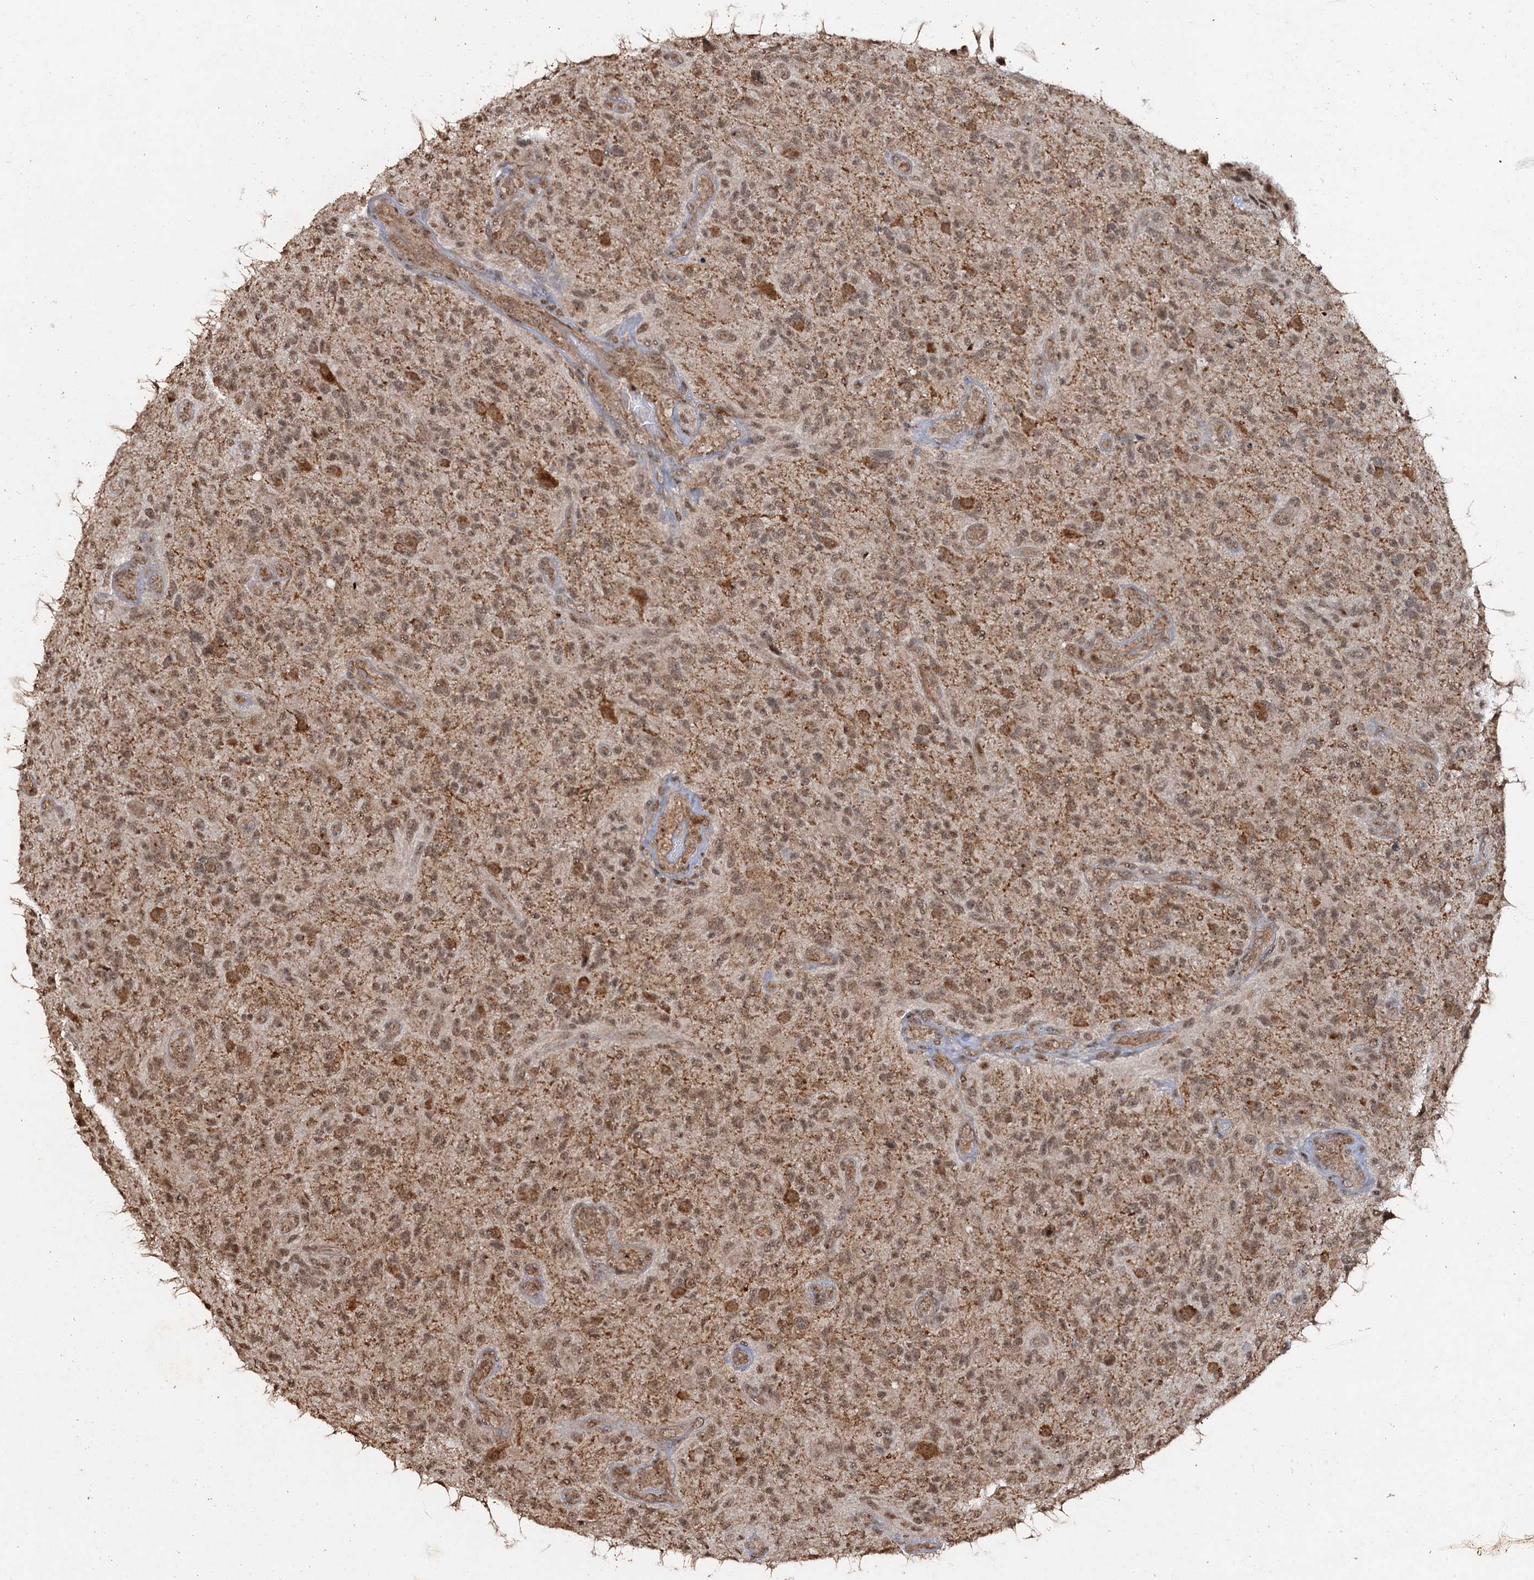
{"staining": {"intensity": "moderate", "quantity": ">75%", "location": "nuclear"}, "tissue": "glioma", "cell_type": "Tumor cells", "image_type": "cancer", "snomed": [{"axis": "morphology", "description": "Glioma, malignant, High grade"}, {"axis": "topography", "description": "Brain"}], "caption": "Tumor cells display moderate nuclear positivity in approximately >75% of cells in high-grade glioma (malignant).", "gene": "REP15", "patient": {"sex": "male", "age": 47}}